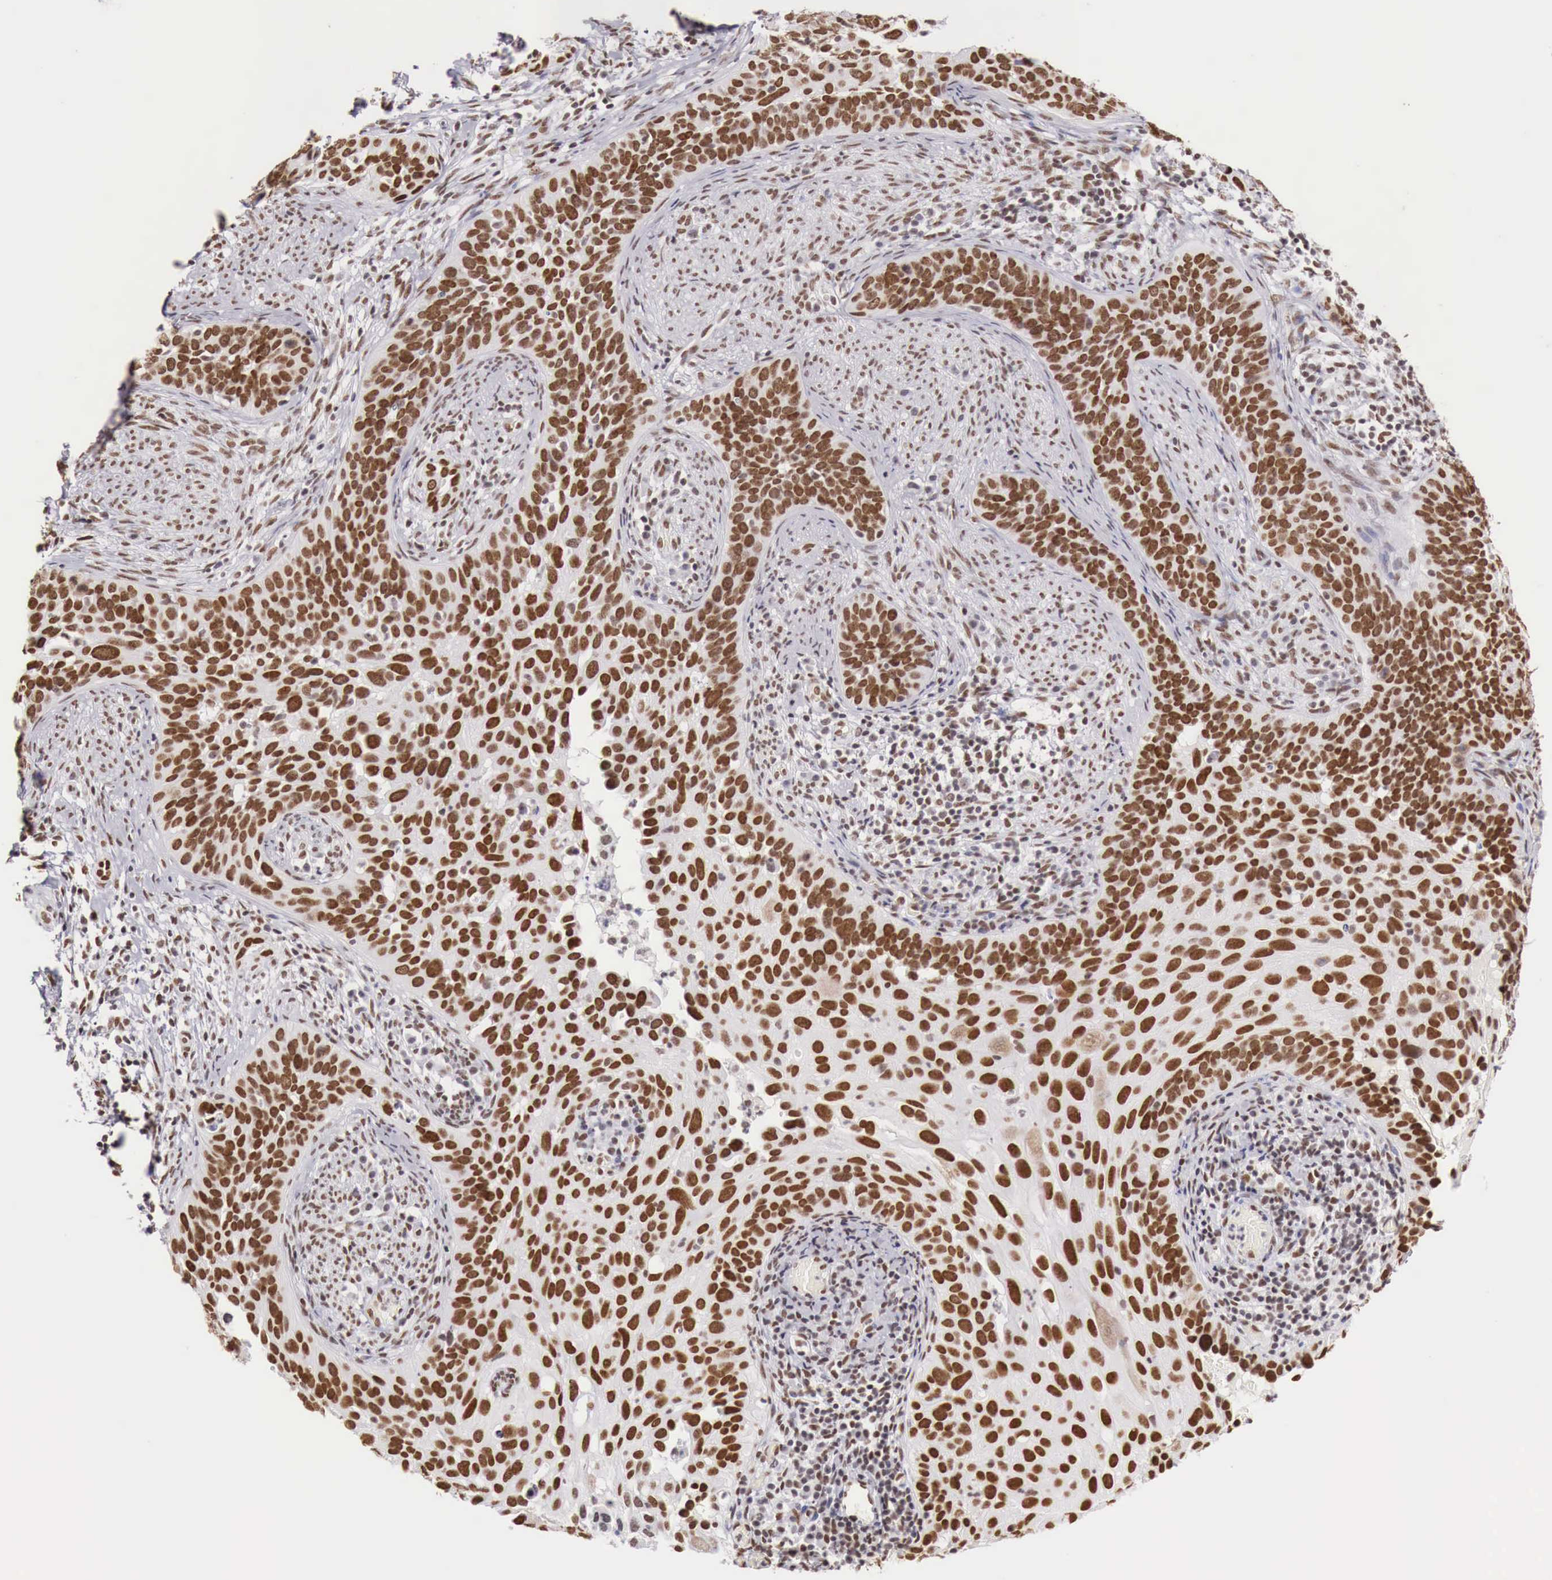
{"staining": {"intensity": "strong", "quantity": ">75%", "location": "nuclear"}, "tissue": "cervical cancer", "cell_type": "Tumor cells", "image_type": "cancer", "snomed": [{"axis": "morphology", "description": "Squamous cell carcinoma, NOS"}, {"axis": "topography", "description": "Cervix"}], "caption": "This is a micrograph of immunohistochemistry staining of cervical squamous cell carcinoma, which shows strong positivity in the nuclear of tumor cells.", "gene": "PHF14", "patient": {"sex": "female", "age": 31}}